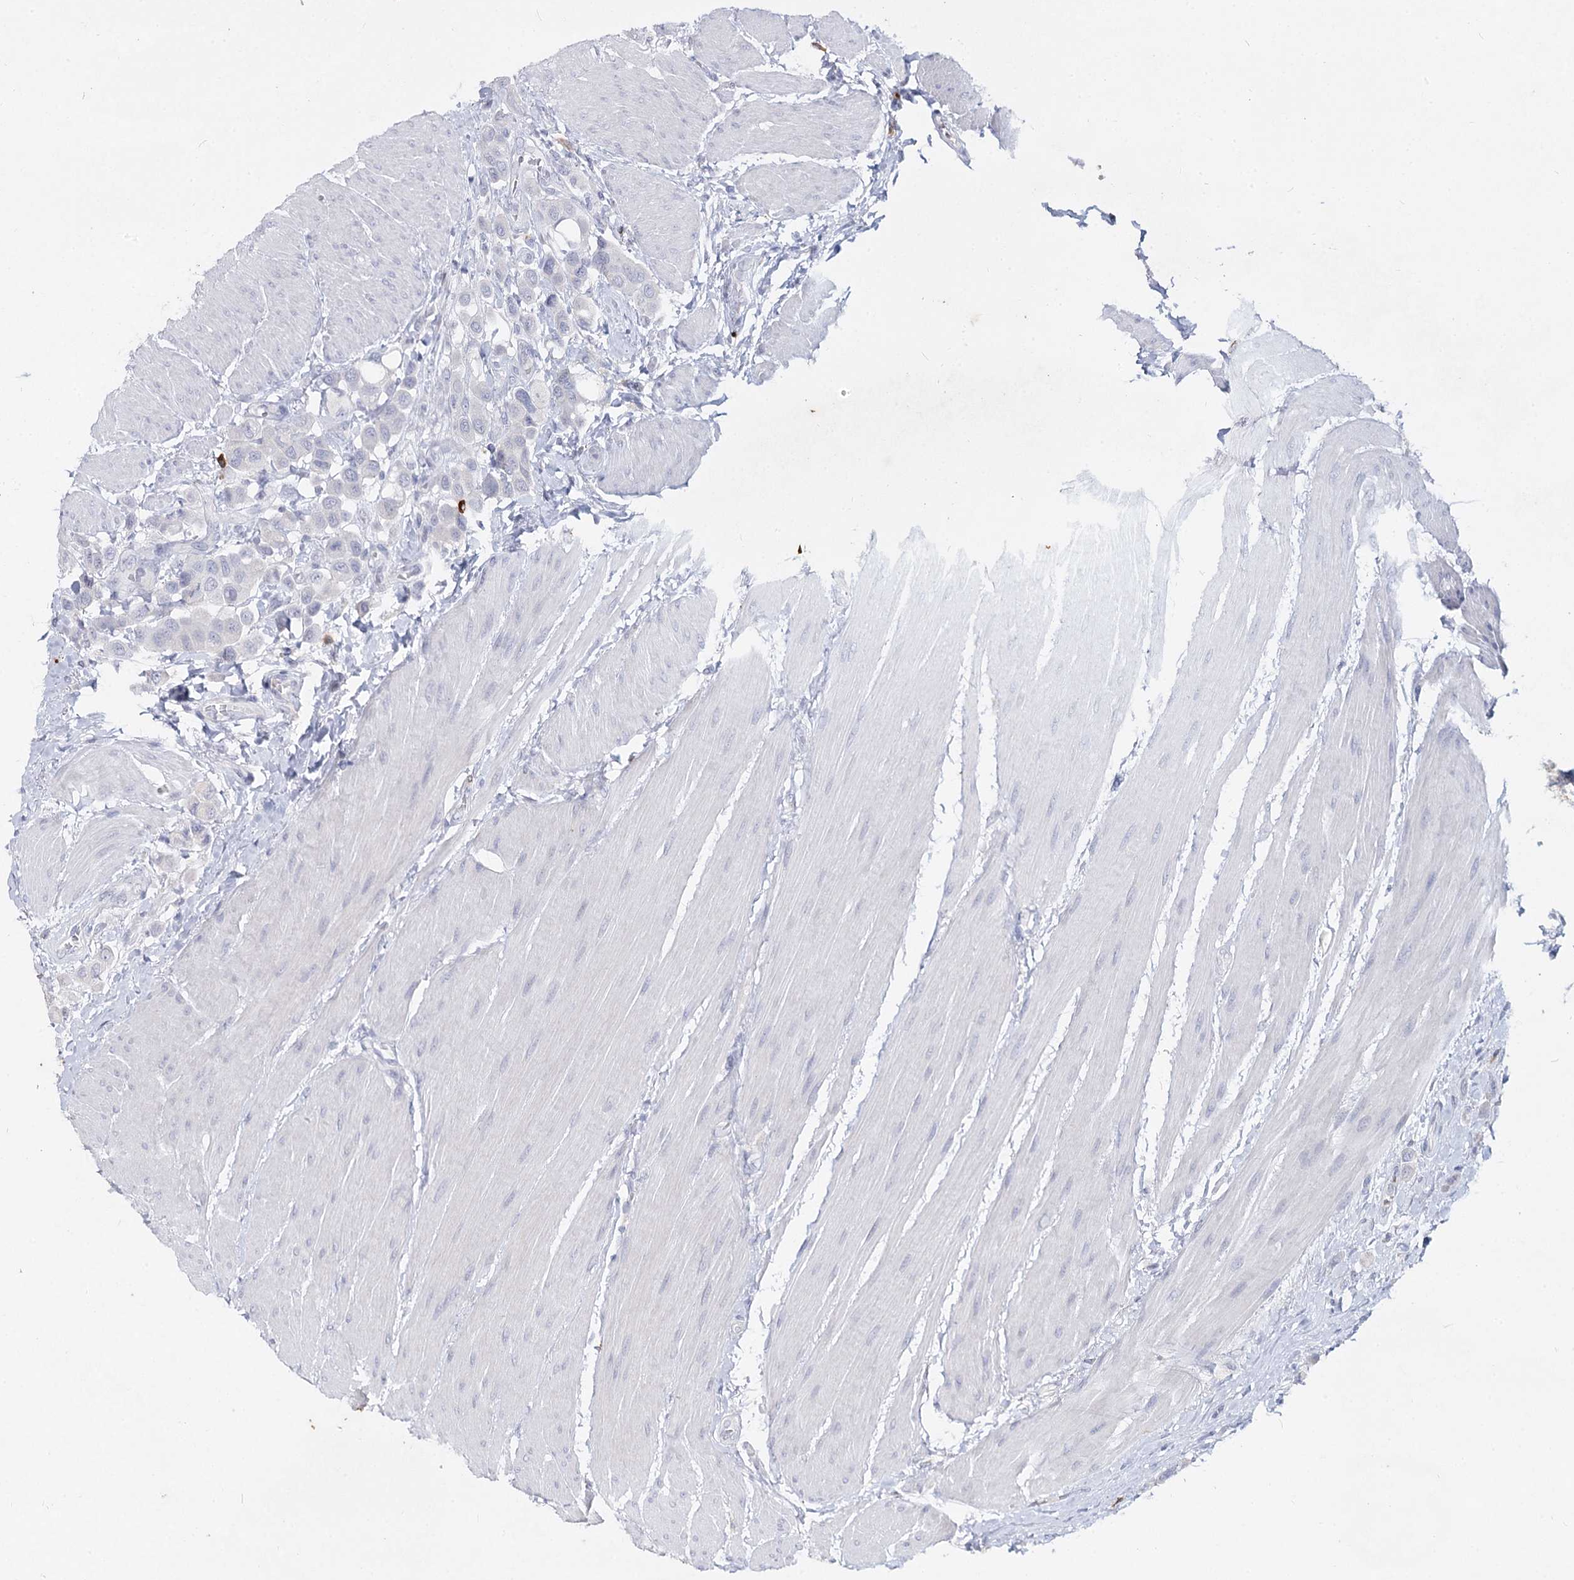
{"staining": {"intensity": "negative", "quantity": "none", "location": "none"}, "tissue": "urothelial cancer", "cell_type": "Tumor cells", "image_type": "cancer", "snomed": [{"axis": "morphology", "description": "Urothelial carcinoma, High grade"}, {"axis": "topography", "description": "Urinary bladder"}], "caption": "High-grade urothelial carcinoma stained for a protein using immunohistochemistry reveals no staining tumor cells.", "gene": "CCDC73", "patient": {"sex": "male", "age": 50}}